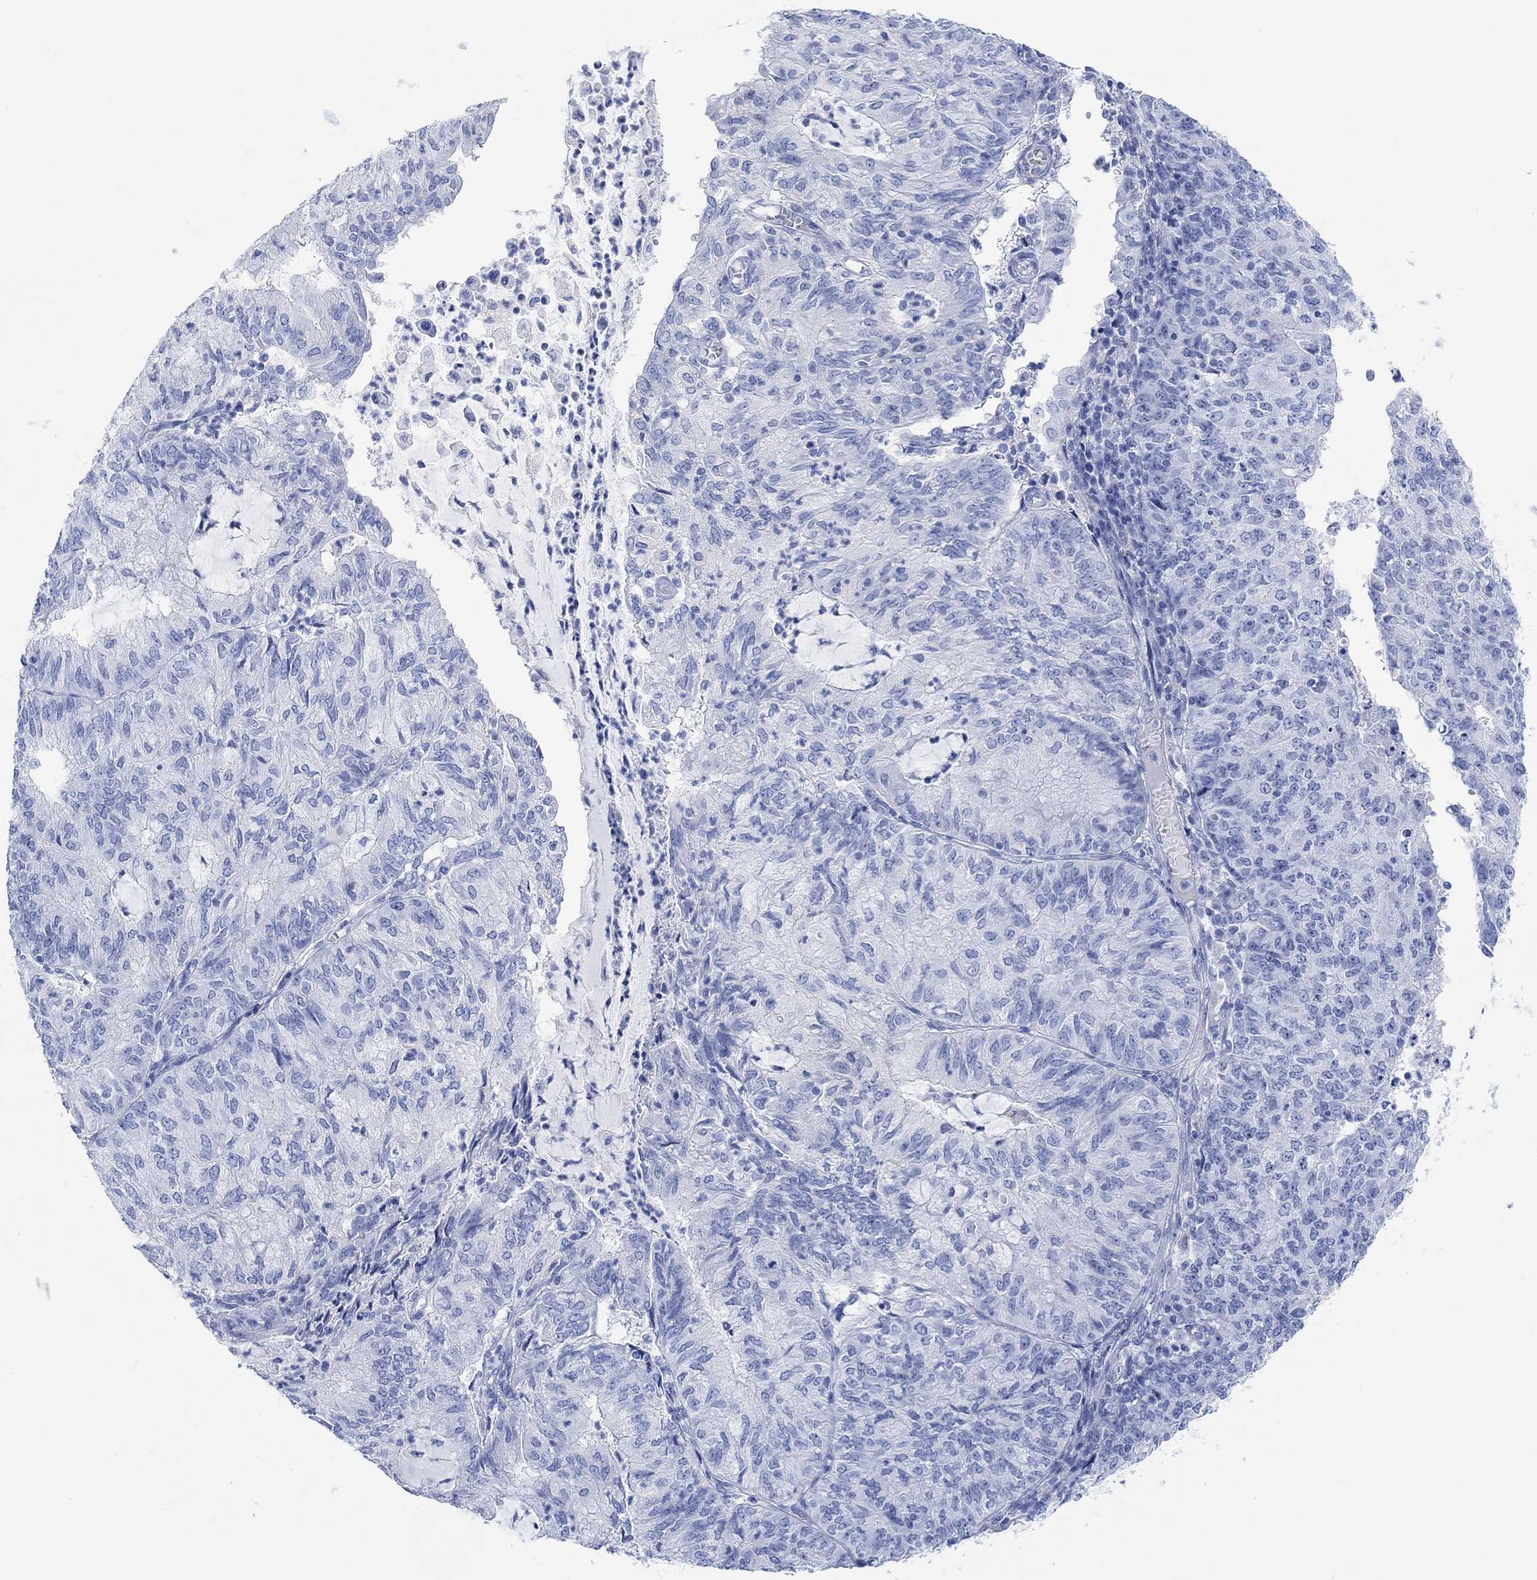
{"staining": {"intensity": "negative", "quantity": "none", "location": "none"}, "tissue": "endometrial cancer", "cell_type": "Tumor cells", "image_type": "cancer", "snomed": [{"axis": "morphology", "description": "Adenocarcinoma, NOS"}, {"axis": "topography", "description": "Endometrium"}], "caption": "IHC of endometrial cancer (adenocarcinoma) shows no expression in tumor cells. The staining was performed using DAB (3,3'-diaminobenzidine) to visualize the protein expression in brown, while the nuclei were stained in blue with hematoxylin (Magnification: 20x).", "gene": "ANKRD33", "patient": {"sex": "female", "age": 82}}